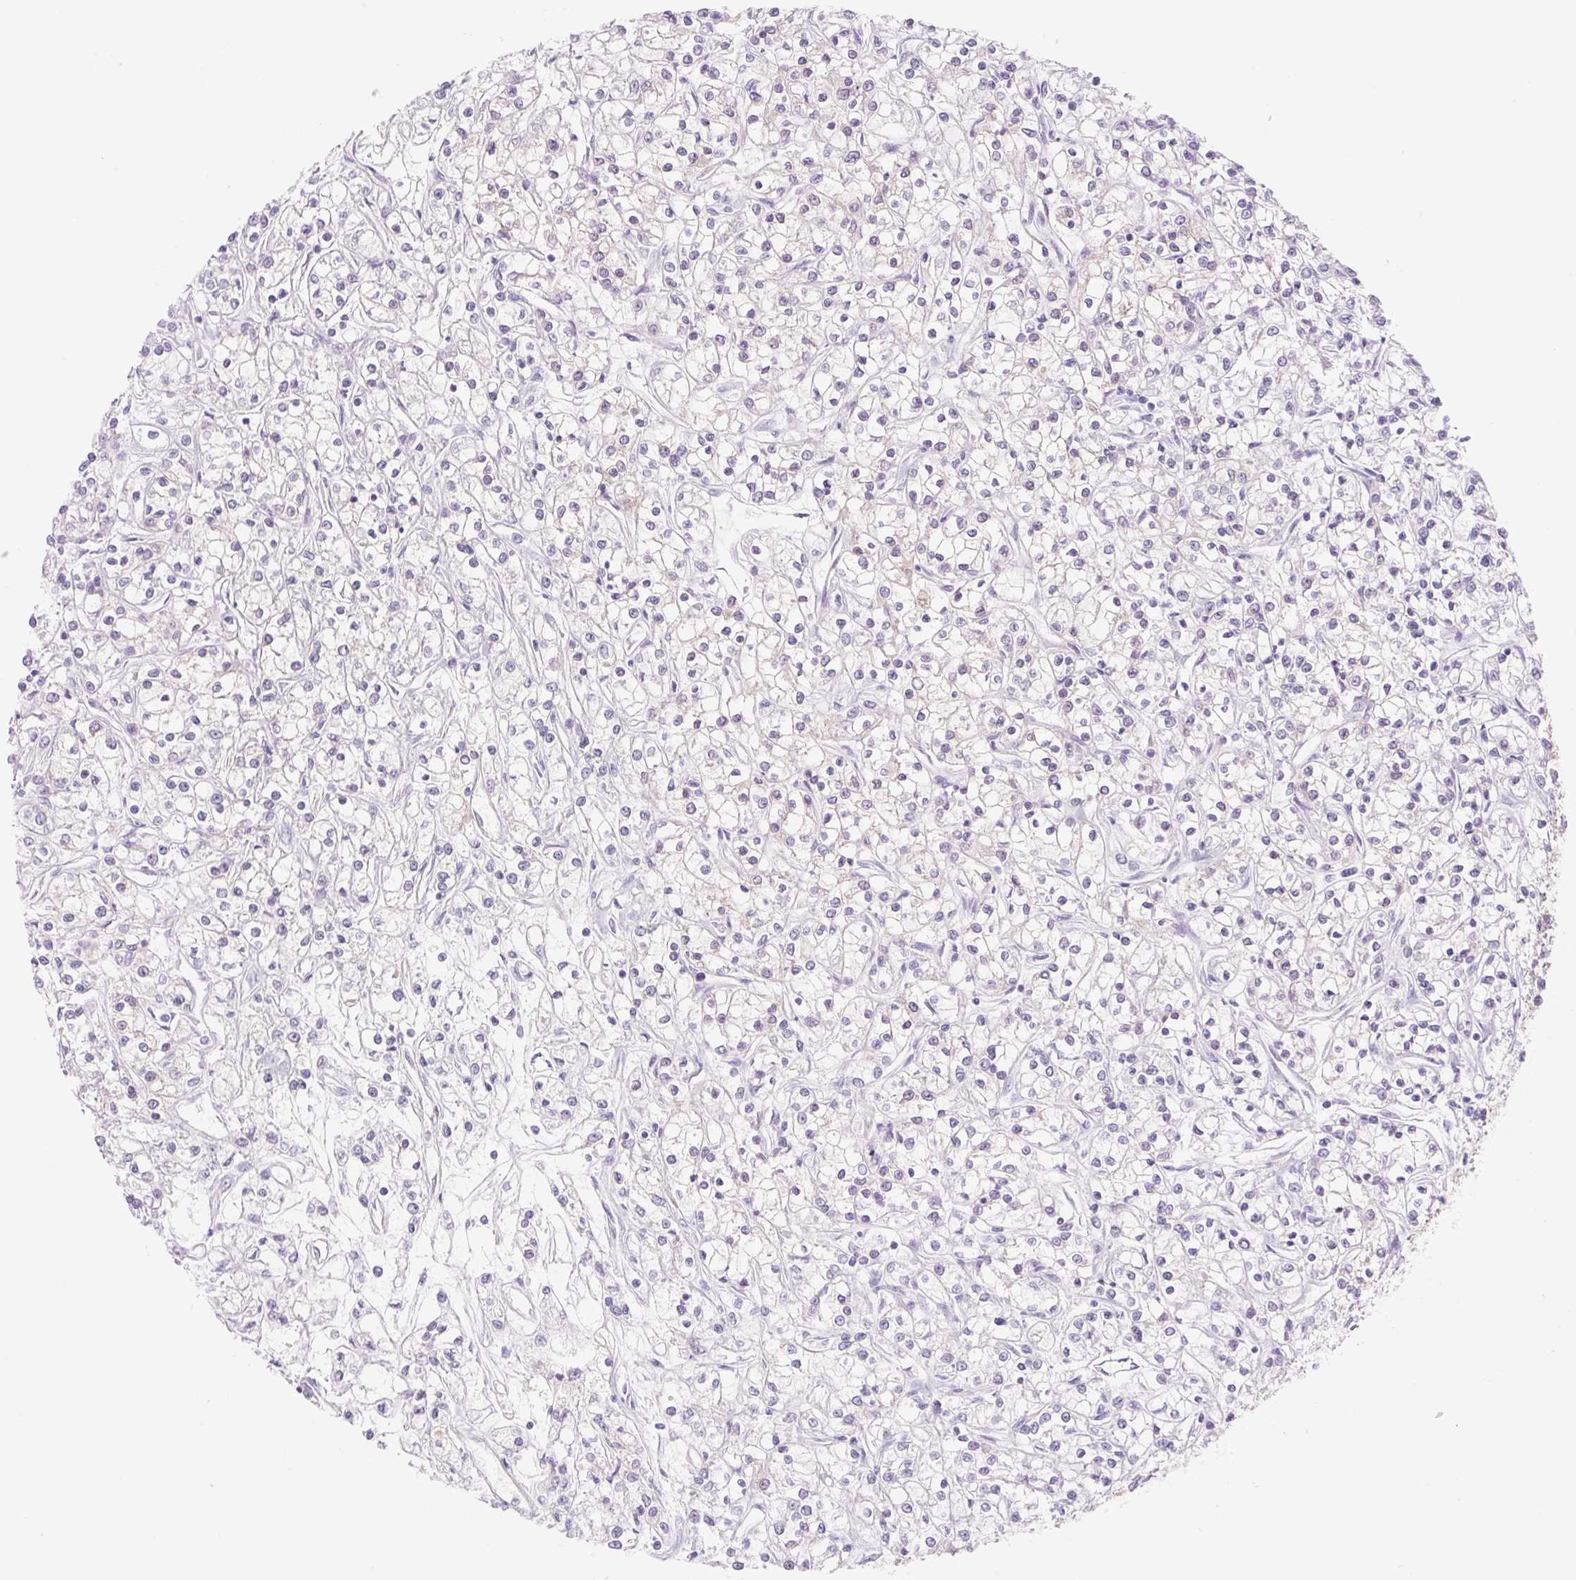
{"staining": {"intensity": "negative", "quantity": "none", "location": "none"}, "tissue": "renal cancer", "cell_type": "Tumor cells", "image_type": "cancer", "snomed": [{"axis": "morphology", "description": "Adenocarcinoma, NOS"}, {"axis": "topography", "description": "Kidney"}], "caption": "A histopathology image of renal cancer stained for a protein exhibits no brown staining in tumor cells.", "gene": "FOCAD", "patient": {"sex": "female", "age": 59}}